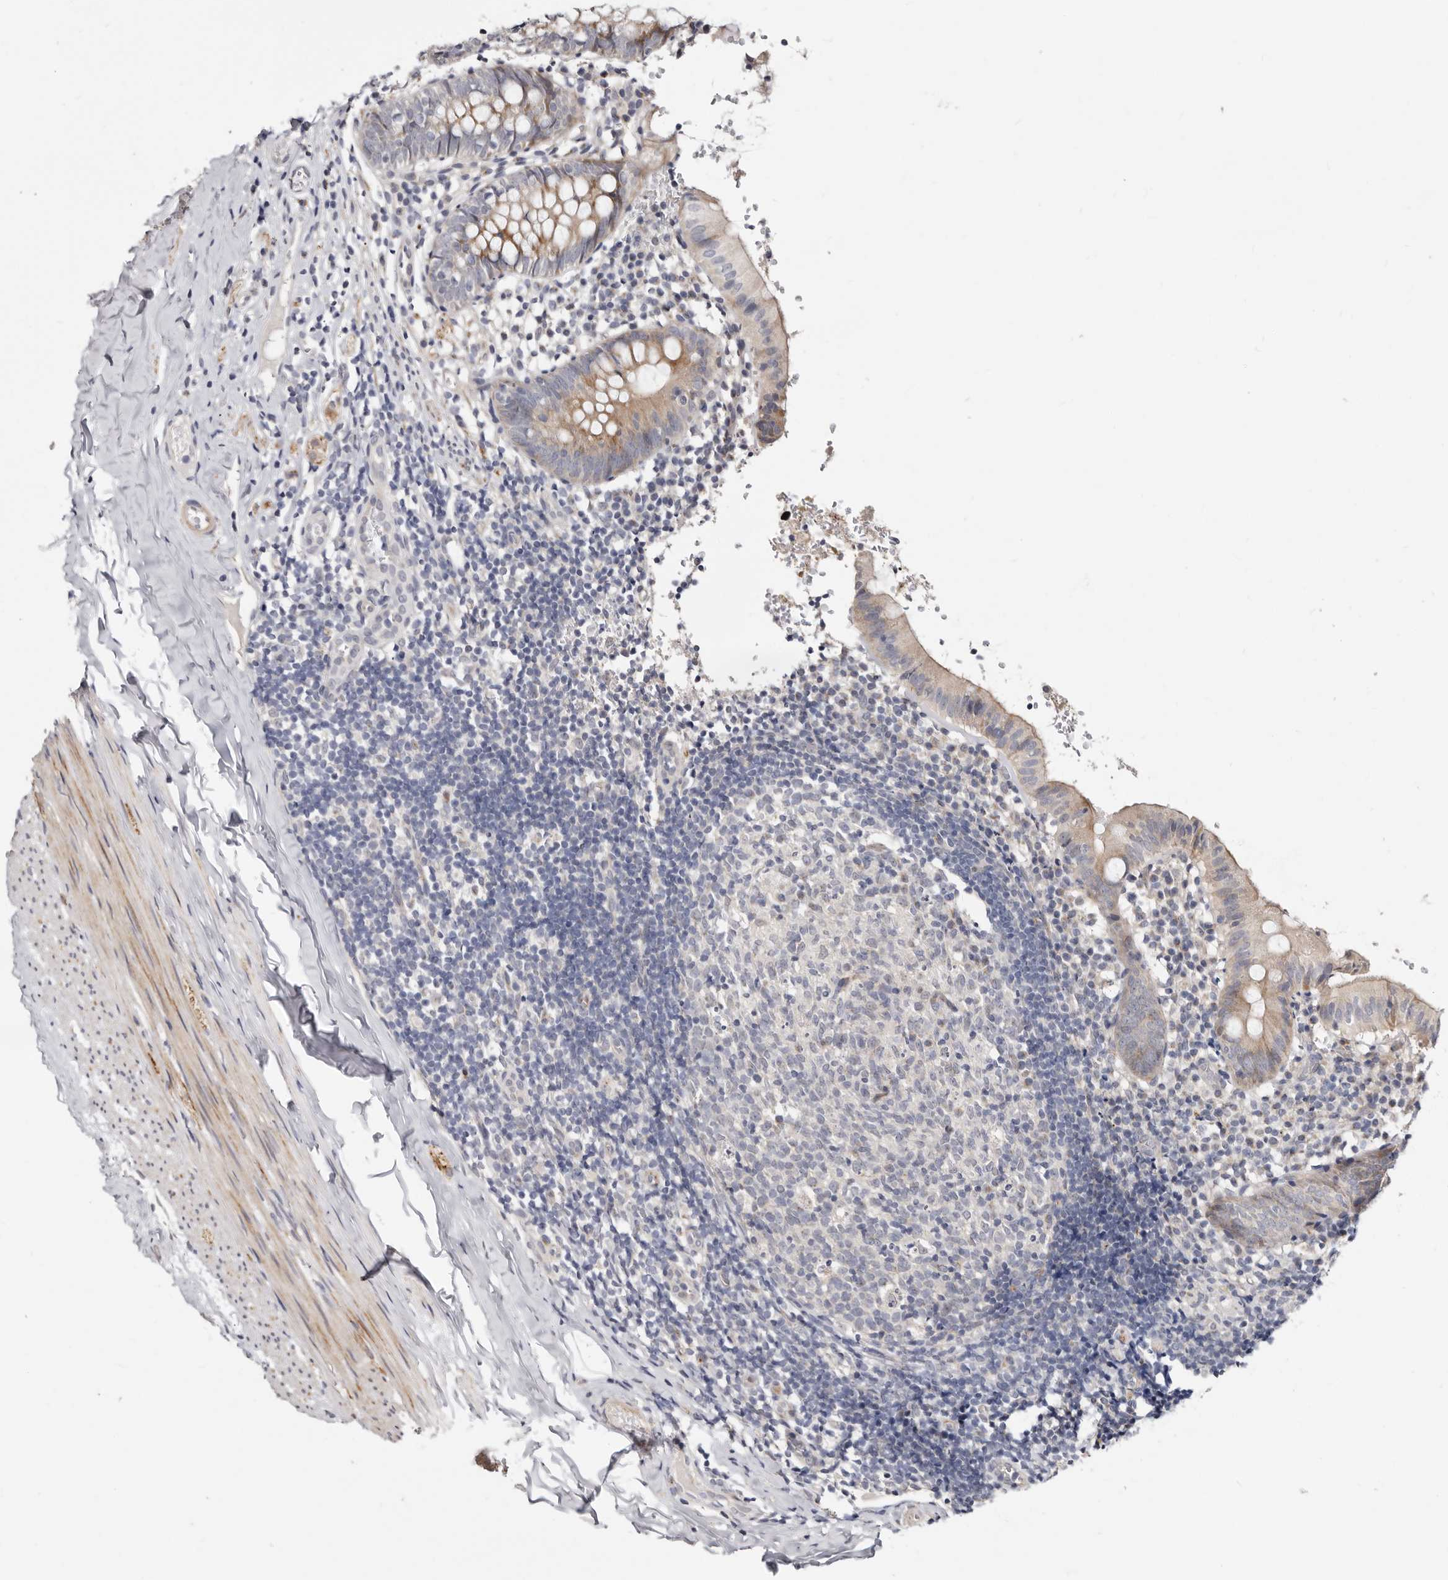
{"staining": {"intensity": "weak", "quantity": ">75%", "location": "cytoplasmic/membranous"}, "tissue": "appendix", "cell_type": "Glandular cells", "image_type": "normal", "snomed": [{"axis": "morphology", "description": "Normal tissue, NOS"}, {"axis": "topography", "description": "Appendix"}], "caption": "Protein staining of benign appendix demonstrates weak cytoplasmic/membranous positivity in about >75% of glandular cells.", "gene": "KLHL4", "patient": {"sex": "male", "age": 8}}